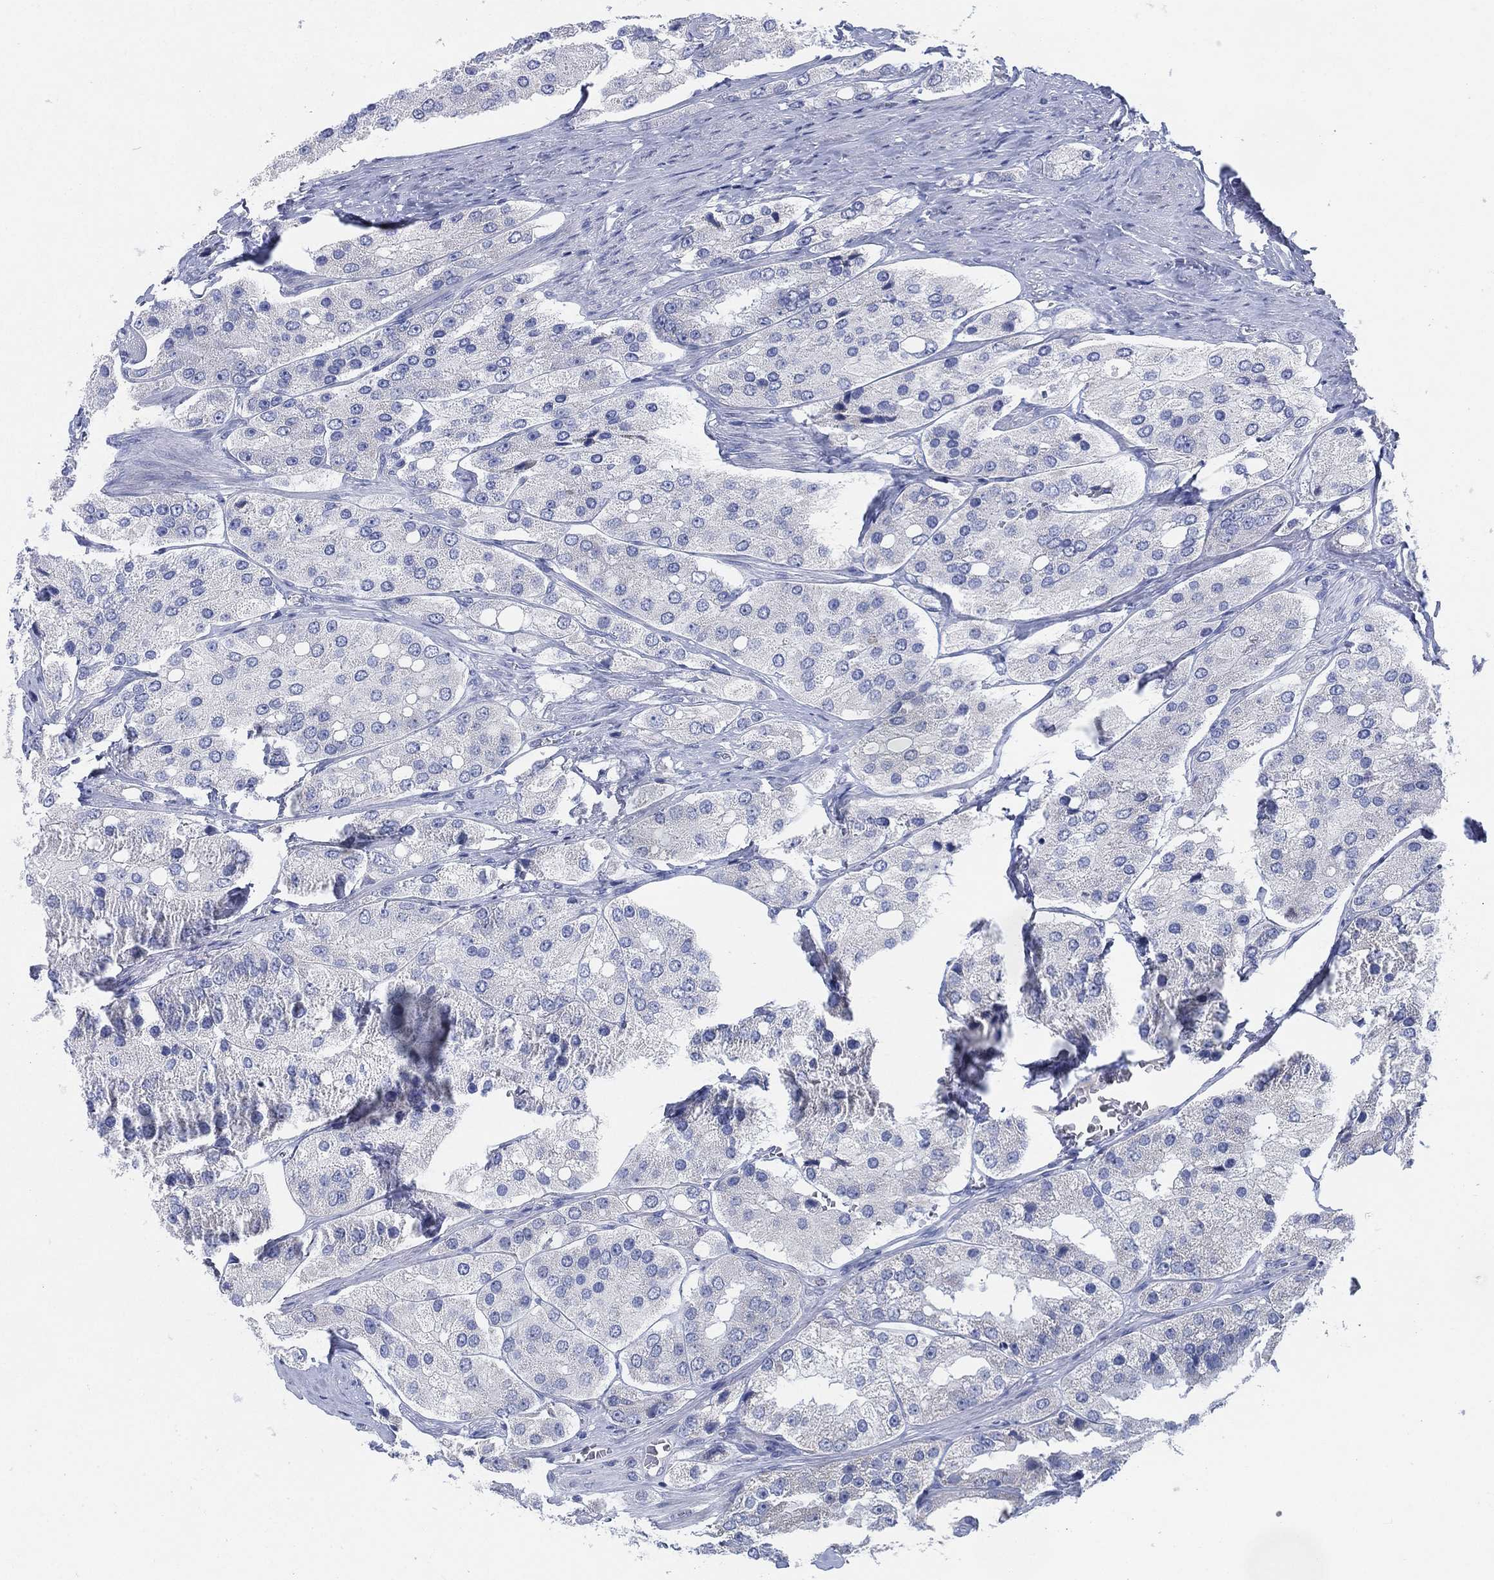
{"staining": {"intensity": "negative", "quantity": "none", "location": "none"}, "tissue": "prostate cancer", "cell_type": "Tumor cells", "image_type": "cancer", "snomed": [{"axis": "morphology", "description": "Adenocarcinoma, Low grade"}, {"axis": "topography", "description": "Prostate"}], "caption": "This histopathology image is of prostate cancer stained with IHC to label a protein in brown with the nuclei are counter-stained blue. There is no expression in tumor cells.", "gene": "ADAD2", "patient": {"sex": "male", "age": 69}}